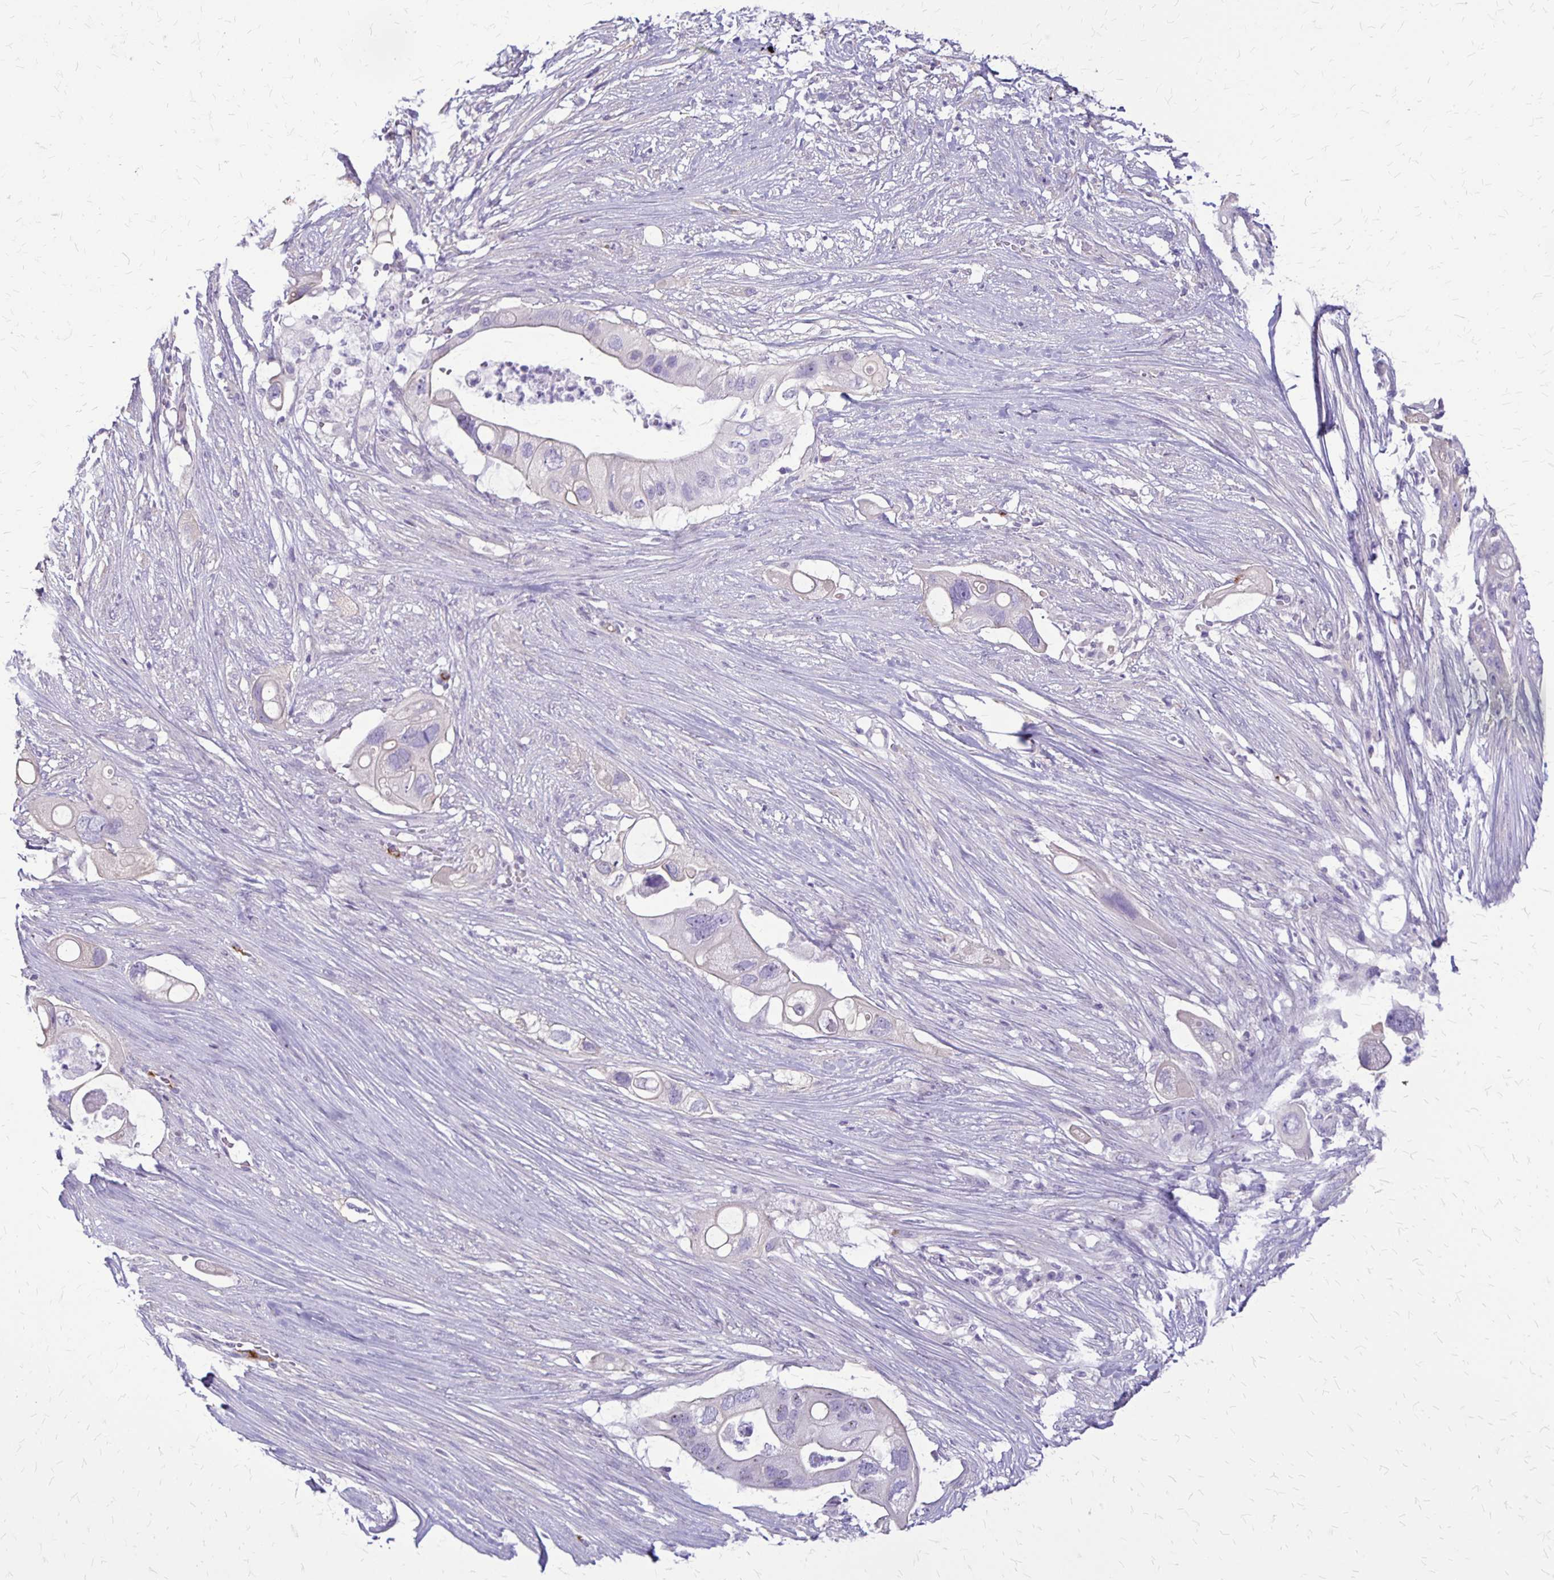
{"staining": {"intensity": "negative", "quantity": "none", "location": "none"}, "tissue": "pancreatic cancer", "cell_type": "Tumor cells", "image_type": "cancer", "snomed": [{"axis": "morphology", "description": "Adenocarcinoma, NOS"}, {"axis": "topography", "description": "Pancreas"}], "caption": "An immunohistochemistry photomicrograph of pancreatic adenocarcinoma is shown. There is no staining in tumor cells of pancreatic adenocarcinoma. (Brightfield microscopy of DAB (3,3'-diaminobenzidine) immunohistochemistry (IHC) at high magnification).", "gene": "GP9", "patient": {"sex": "female", "age": 72}}